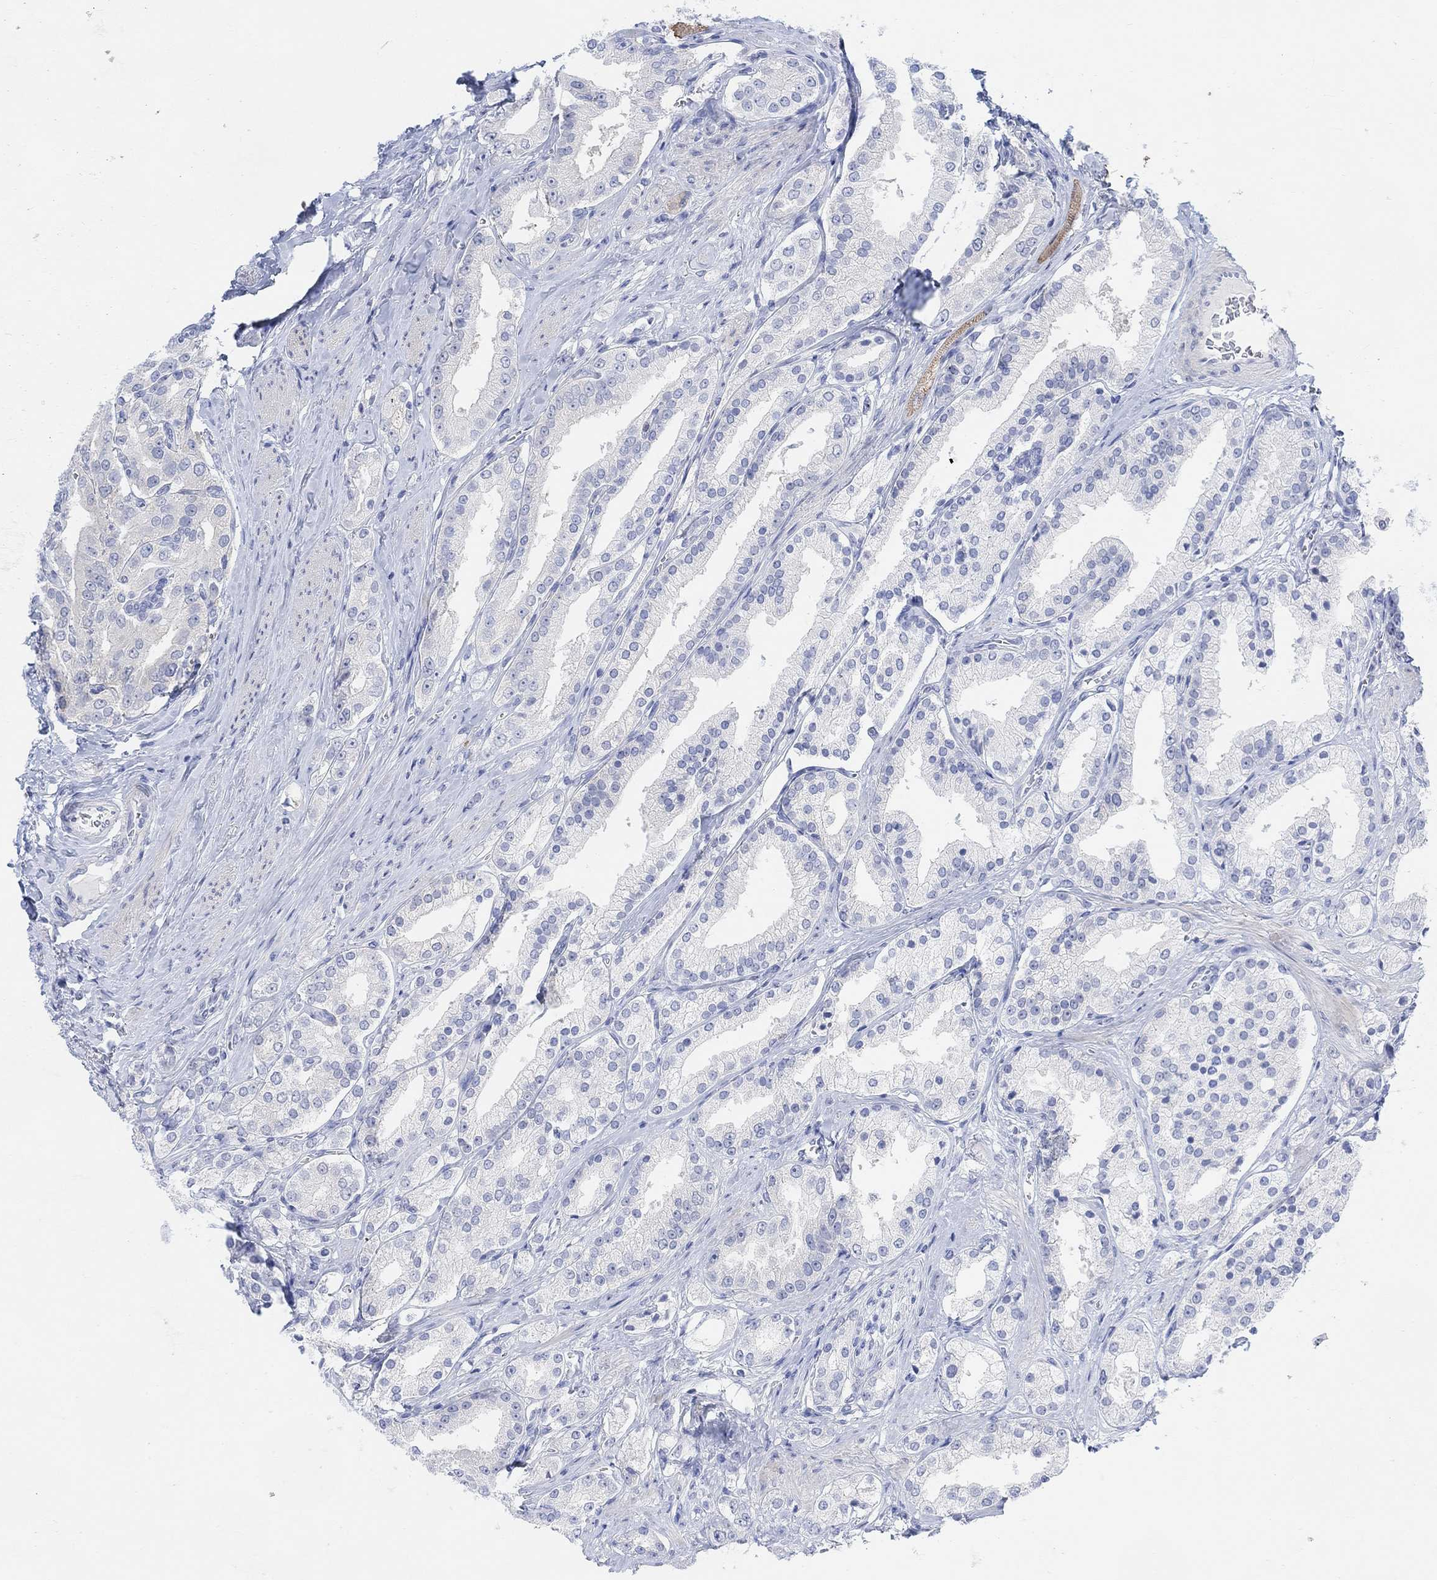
{"staining": {"intensity": "negative", "quantity": "none", "location": "none"}, "tissue": "prostate cancer", "cell_type": "Tumor cells", "image_type": "cancer", "snomed": [{"axis": "morphology", "description": "Adenocarcinoma, NOS"}, {"axis": "topography", "description": "Prostate and seminal vesicle, NOS"}, {"axis": "topography", "description": "Prostate"}], "caption": "Human prostate adenocarcinoma stained for a protein using IHC exhibits no staining in tumor cells.", "gene": "ENO4", "patient": {"sex": "male", "age": 67}}